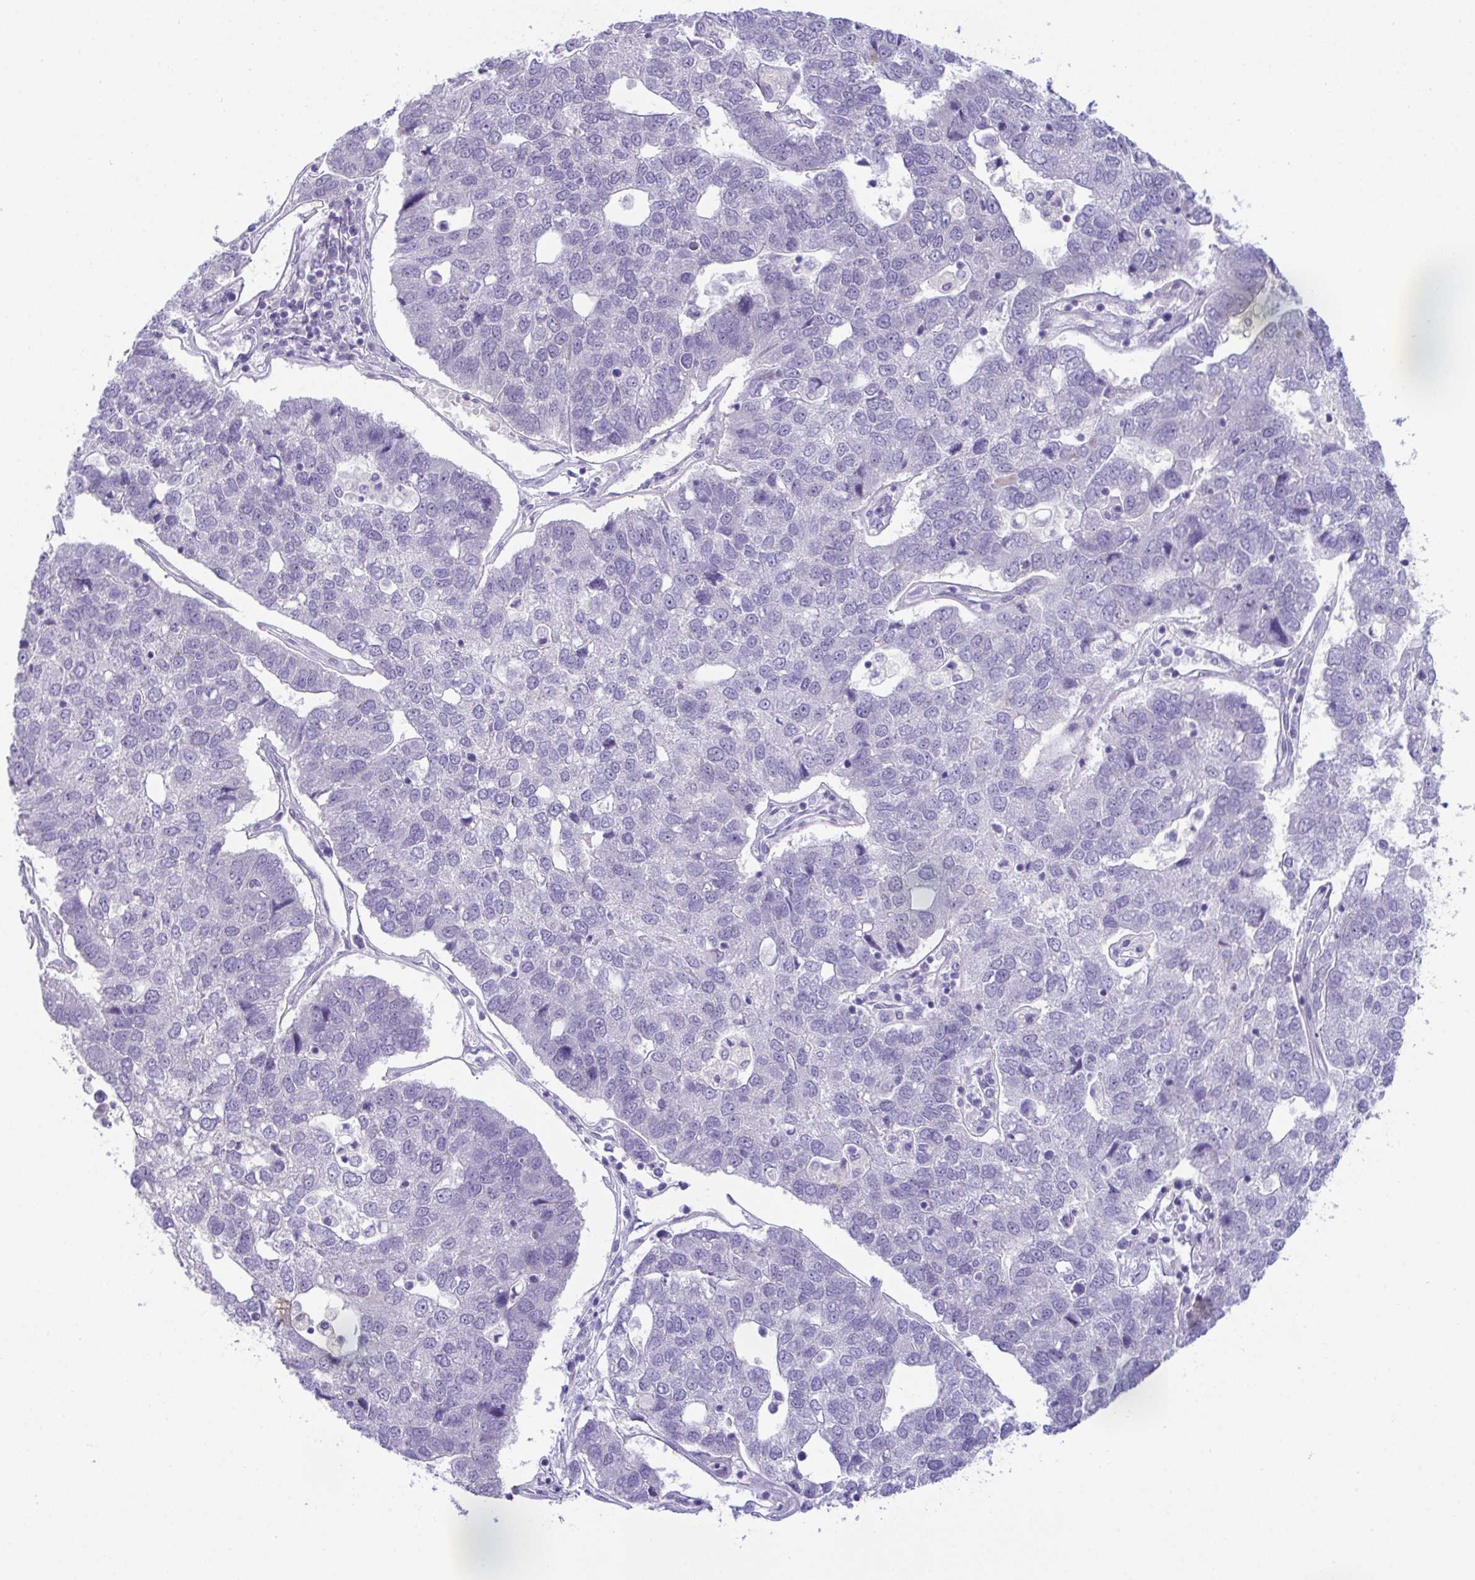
{"staining": {"intensity": "negative", "quantity": "none", "location": "none"}, "tissue": "pancreatic cancer", "cell_type": "Tumor cells", "image_type": "cancer", "snomed": [{"axis": "morphology", "description": "Adenocarcinoma, NOS"}, {"axis": "topography", "description": "Pancreas"}], "caption": "Immunohistochemical staining of human adenocarcinoma (pancreatic) demonstrates no significant positivity in tumor cells.", "gene": "USP35", "patient": {"sex": "female", "age": 61}}